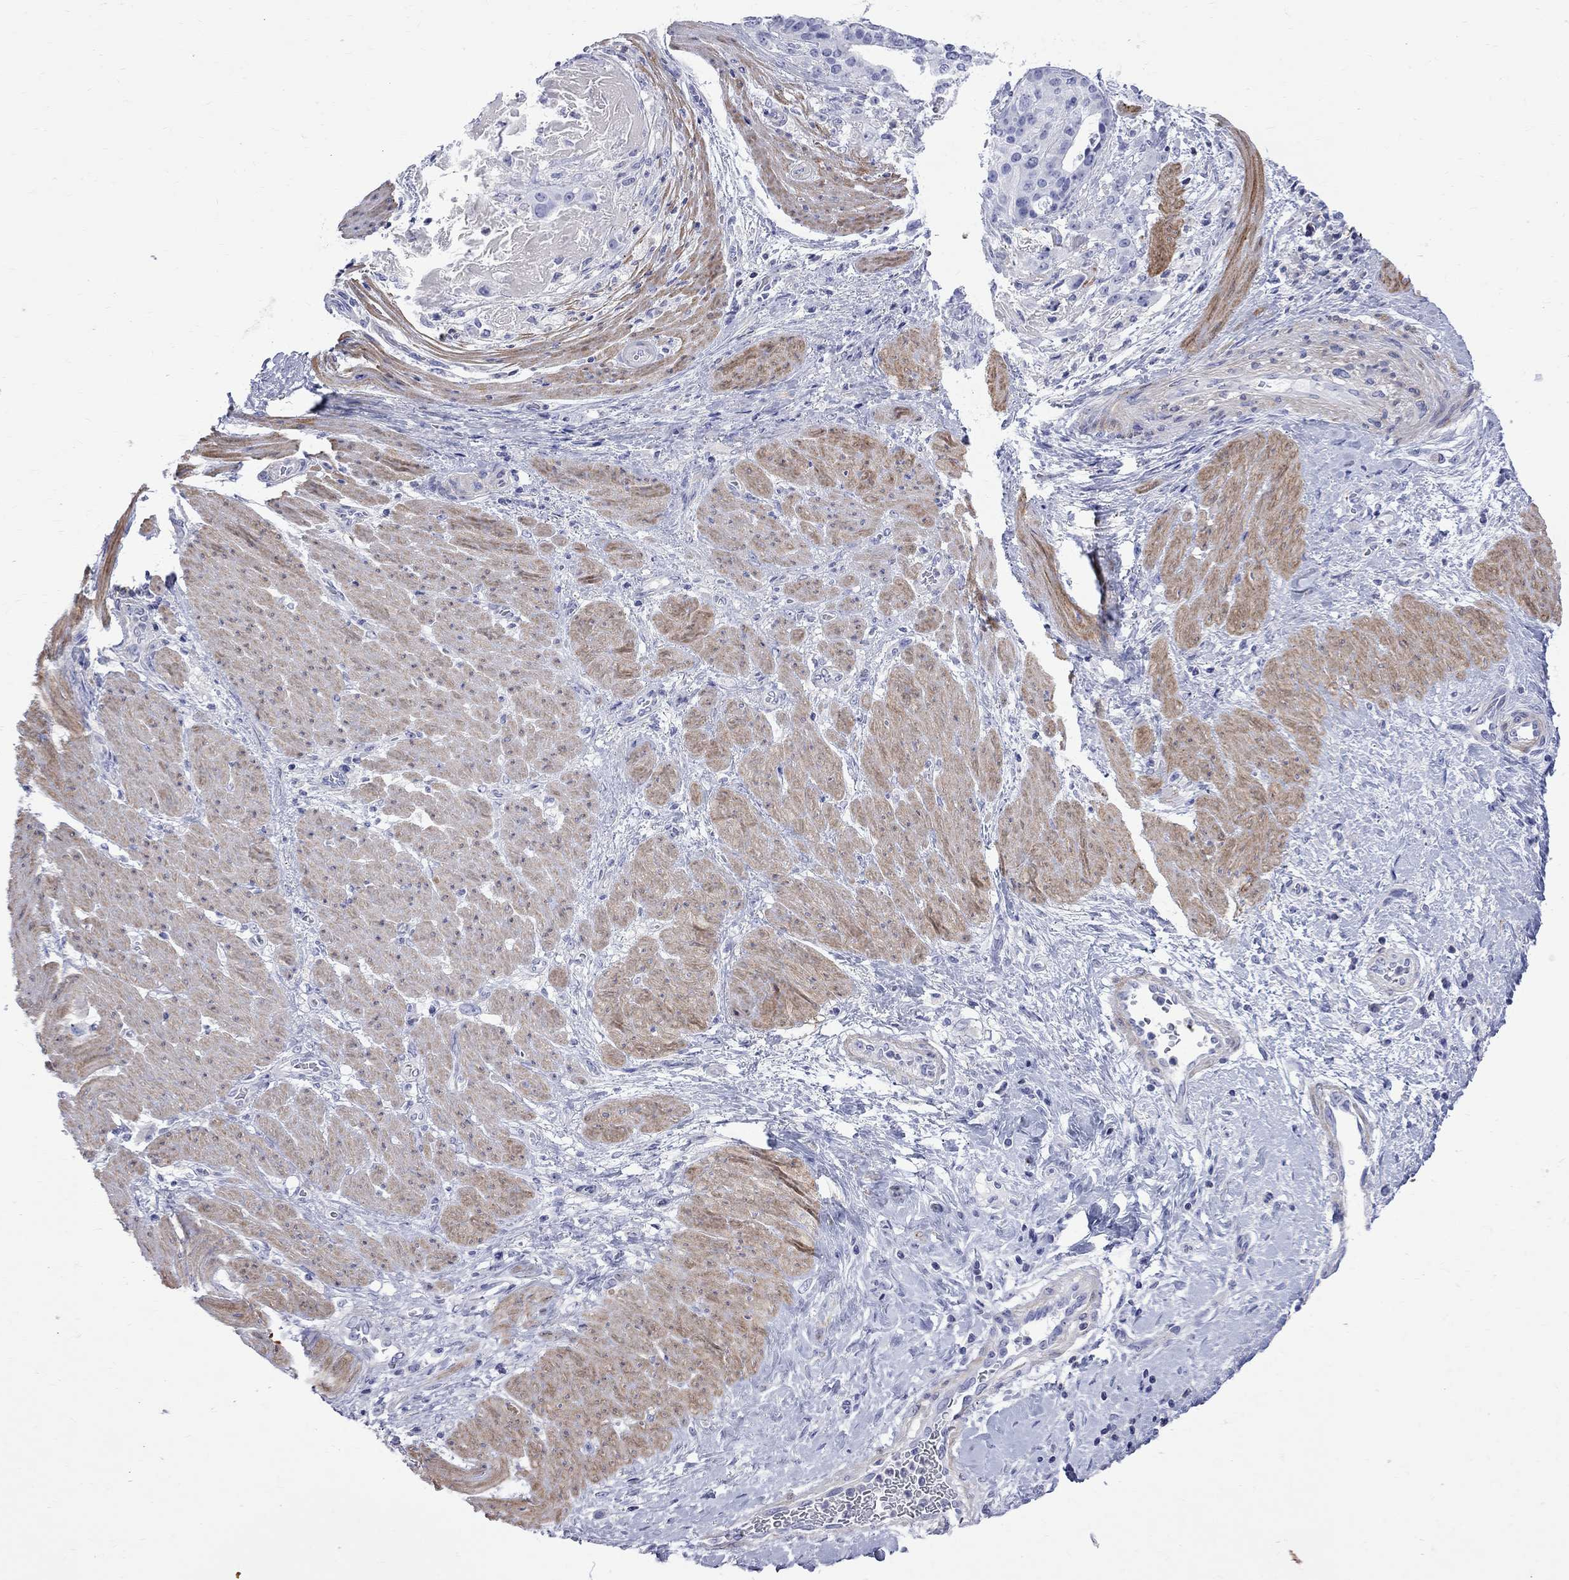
{"staining": {"intensity": "negative", "quantity": "none", "location": "none"}, "tissue": "stomach cancer", "cell_type": "Tumor cells", "image_type": "cancer", "snomed": [{"axis": "morphology", "description": "Adenocarcinoma, NOS"}, {"axis": "topography", "description": "Stomach"}], "caption": "IHC of human stomach cancer exhibits no expression in tumor cells.", "gene": "S100A3", "patient": {"sex": "male", "age": 48}}